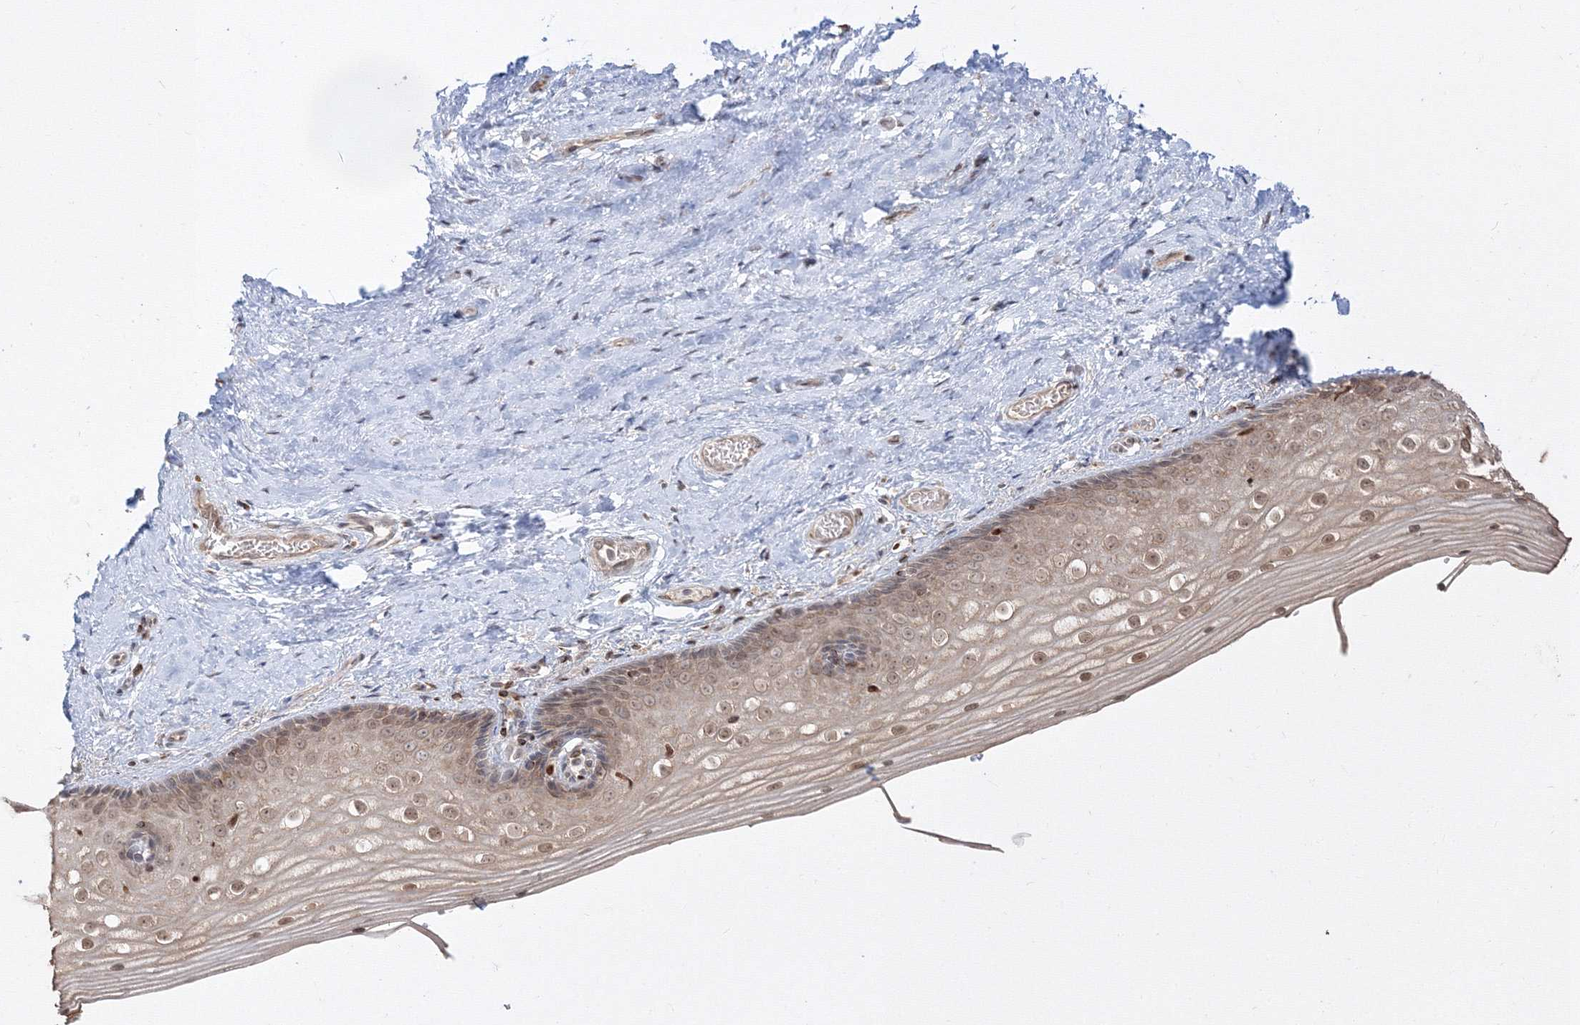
{"staining": {"intensity": "moderate", "quantity": ">75%", "location": "nuclear"}, "tissue": "vagina", "cell_type": "Squamous epithelial cells", "image_type": "normal", "snomed": [{"axis": "morphology", "description": "Normal tissue, NOS"}, {"axis": "topography", "description": "Vagina"}], "caption": "Brown immunohistochemical staining in unremarkable vagina demonstrates moderate nuclear staining in about >75% of squamous epithelial cells. (DAB (3,3'-diaminobenzidine) IHC, brown staining for protein, blue staining for nuclei).", "gene": "TMEM50B", "patient": {"sex": "female", "age": 46}}